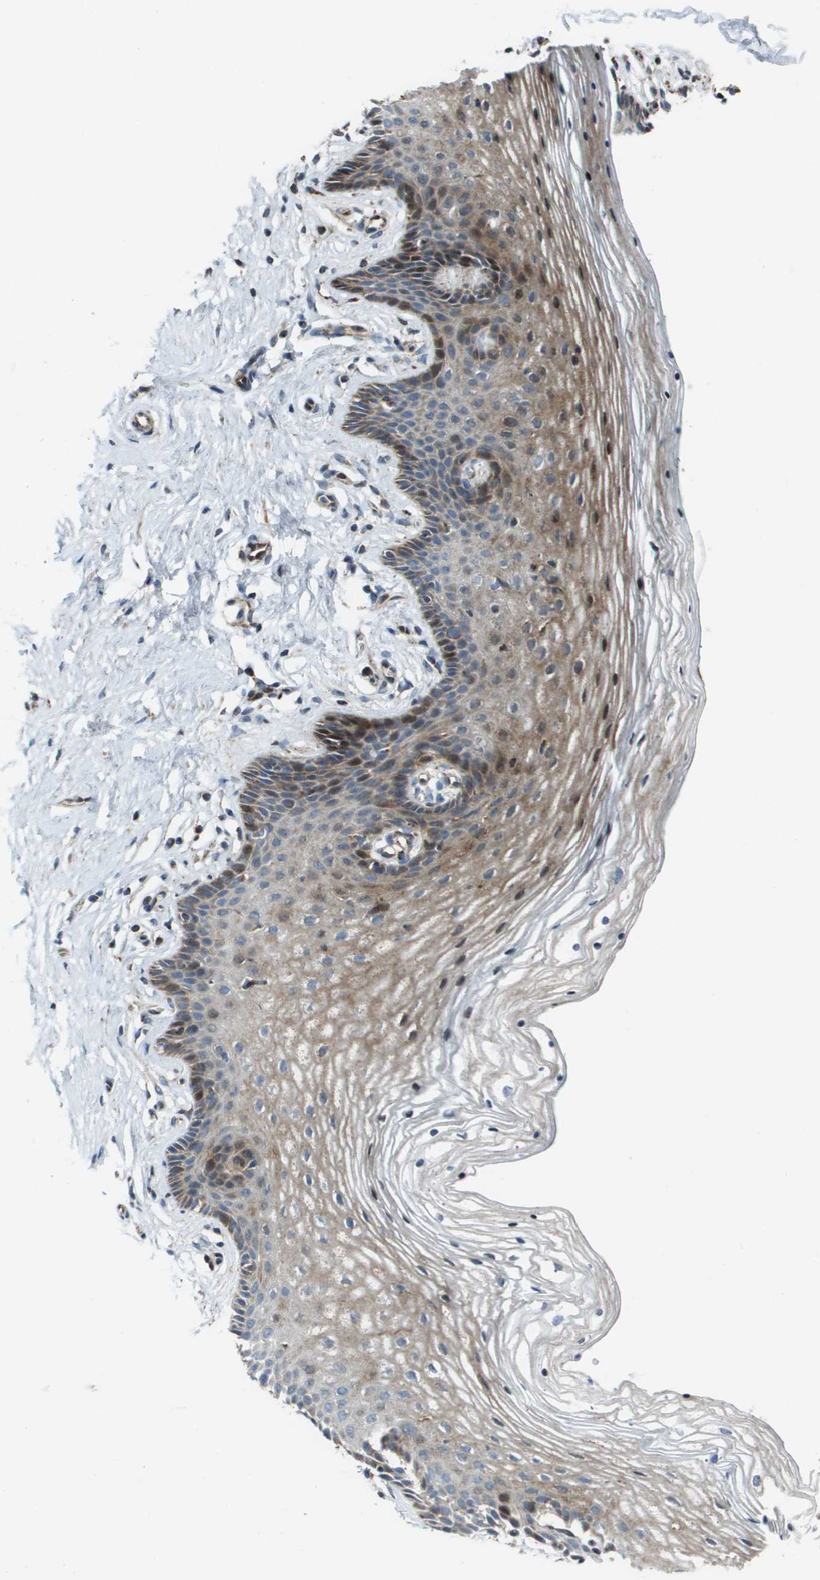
{"staining": {"intensity": "strong", "quantity": "<25%", "location": "cytoplasmic/membranous,nuclear"}, "tissue": "vagina", "cell_type": "Squamous epithelial cells", "image_type": "normal", "snomed": [{"axis": "morphology", "description": "Normal tissue, NOS"}, {"axis": "topography", "description": "Vagina"}], "caption": "Immunohistochemistry (IHC) (DAB) staining of unremarkable vagina demonstrates strong cytoplasmic/membranous,nuclear protein staining in approximately <25% of squamous epithelial cells. (IHC, brightfield microscopy, high magnification).", "gene": "MGAT3", "patient": {"sex": "female", "age": 32}}